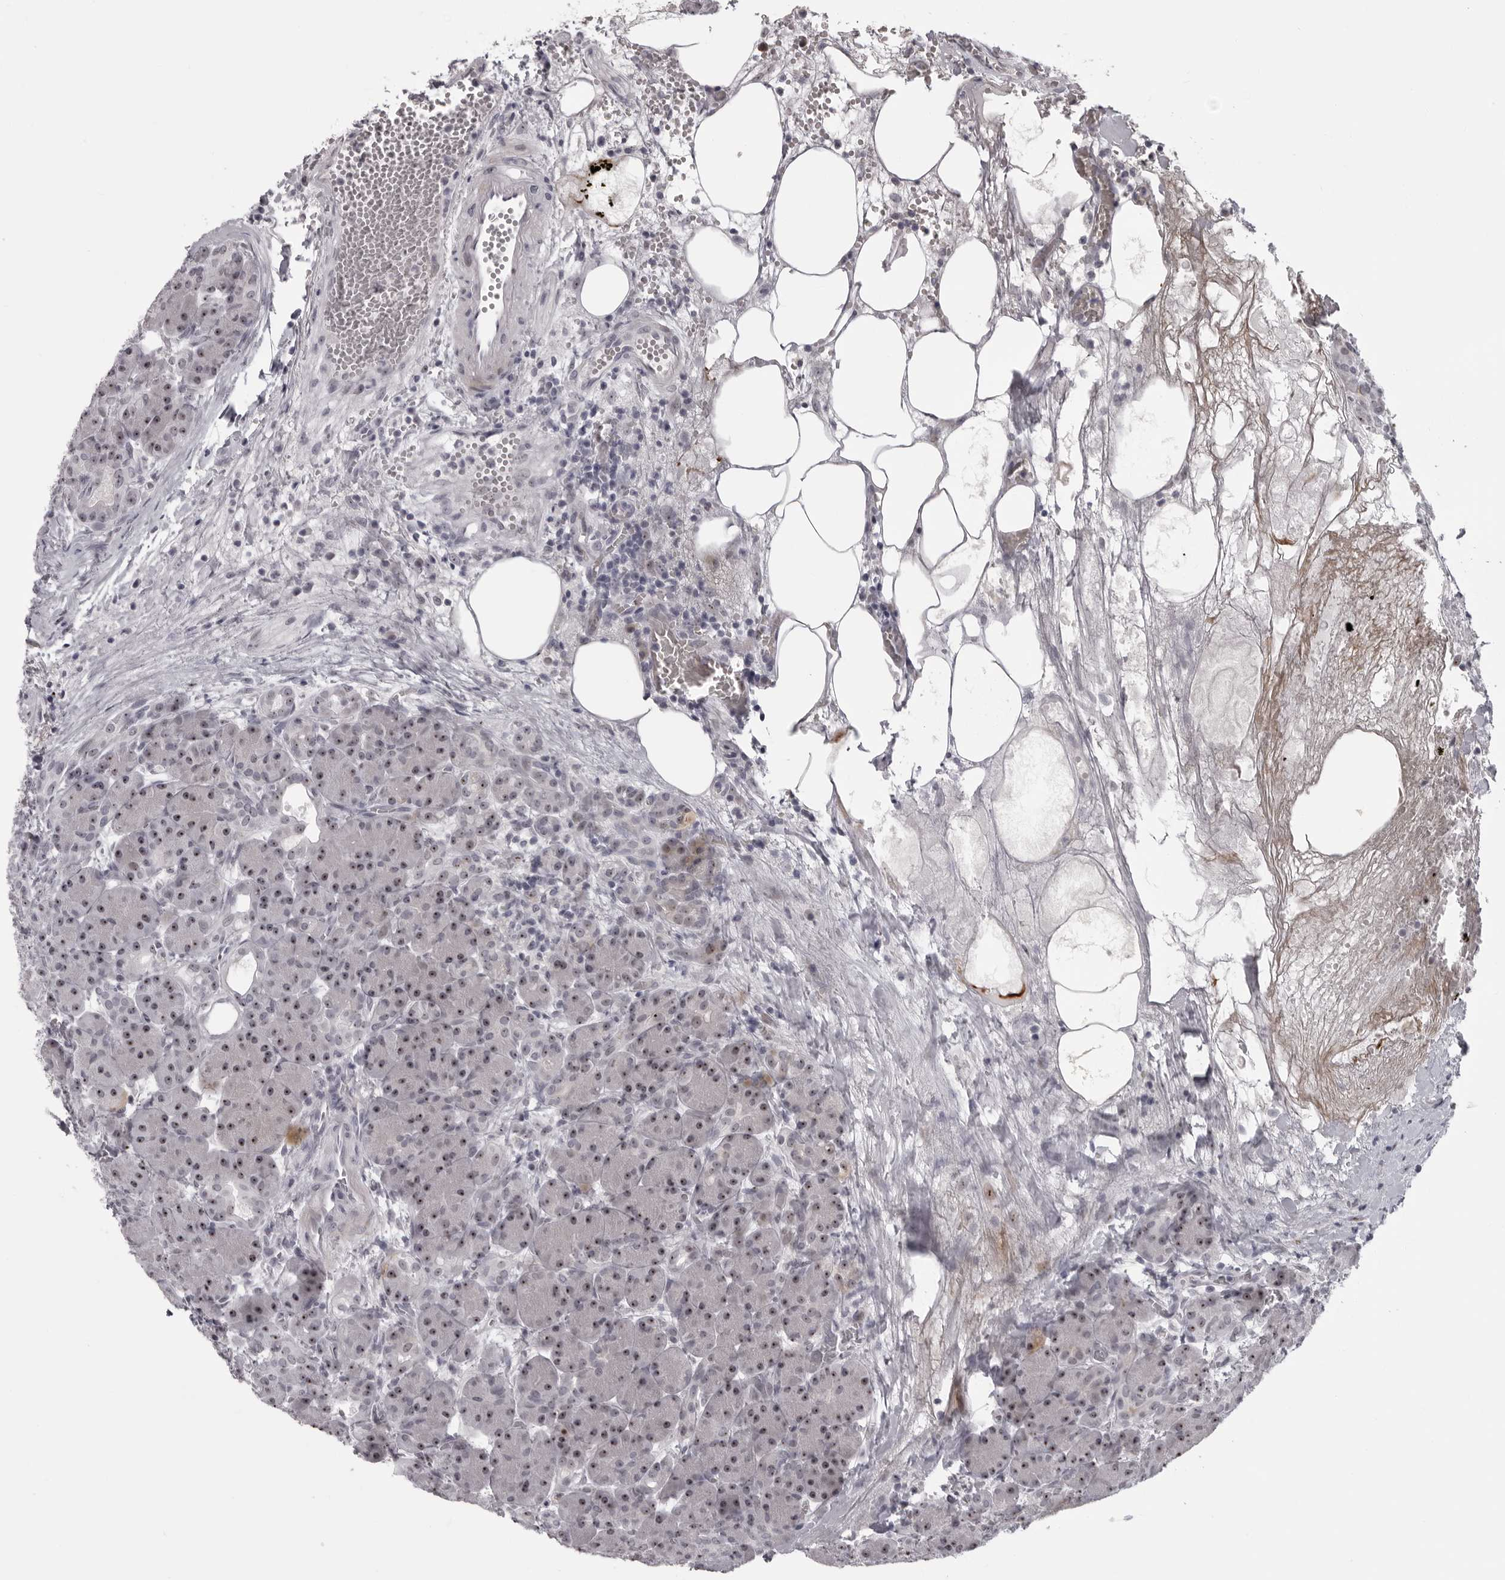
{"staining": {"intensity": "moderate", "quantity": "25%-75%", "location": "nuclear"}, "tissue": "pancreas", "cell_type": "Exocrine glandular cells", "image_type": "normal", "snomed": [{"axis": "morphology", "description": "Normal tissue, NOS"}, {"axis": "topography", "description": "Pancreas"}], "caption": "Brown immunohistochemical staining in benign human pancreas shows moderate nuclear staining in approximately 25%-75% of exocrine glandular cells. The protein is shown in brown color, while the nuclei are stained blue.", "gene": "HELZ", "patient": {"sex": "male", "age": 63}}